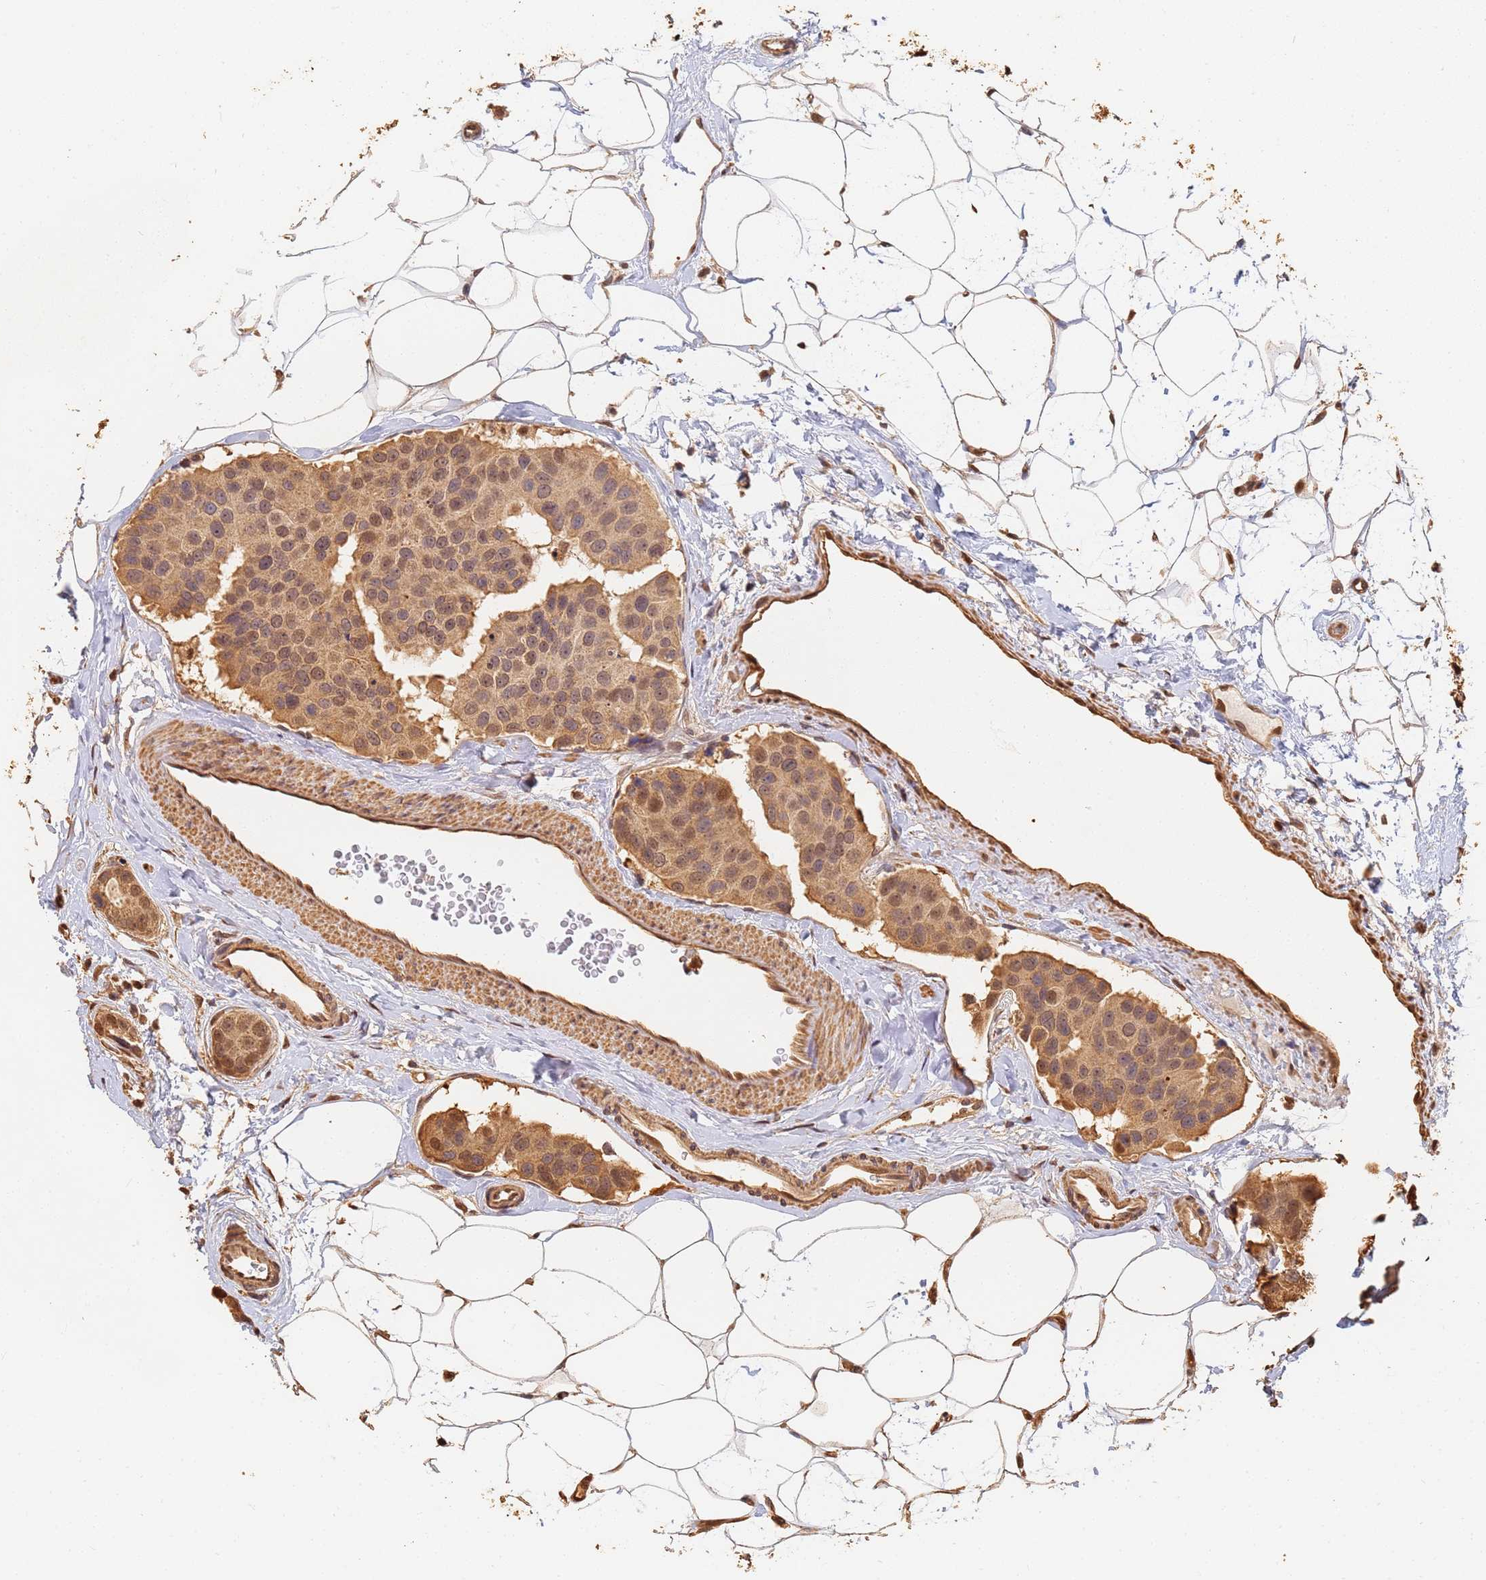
{"staining": {"intensity": "moderate", "quantity": ">75%", "location": "cytoplasmic/membranous,nuclear"}, "tissue": "breast cancer", "cell_type": "Tumor cells", "image_type": "cancer", "snomed": [{"axis": "morphology", "description": "Normal tissue, NOS"}, {"axis": "morphology", "description": "Duct carcinoma"}, {"axis": "topography", "description": "Breast"}], "caption": "Breast infiltrating ductal carcinoma stained with a brown dye demonstrates moderate cytoplasmic/membranous and nuclear positive staining in approximately >75% of tumor cells.", "gene": "JAK2", "patient": {"sex": "female", "age": 39}}